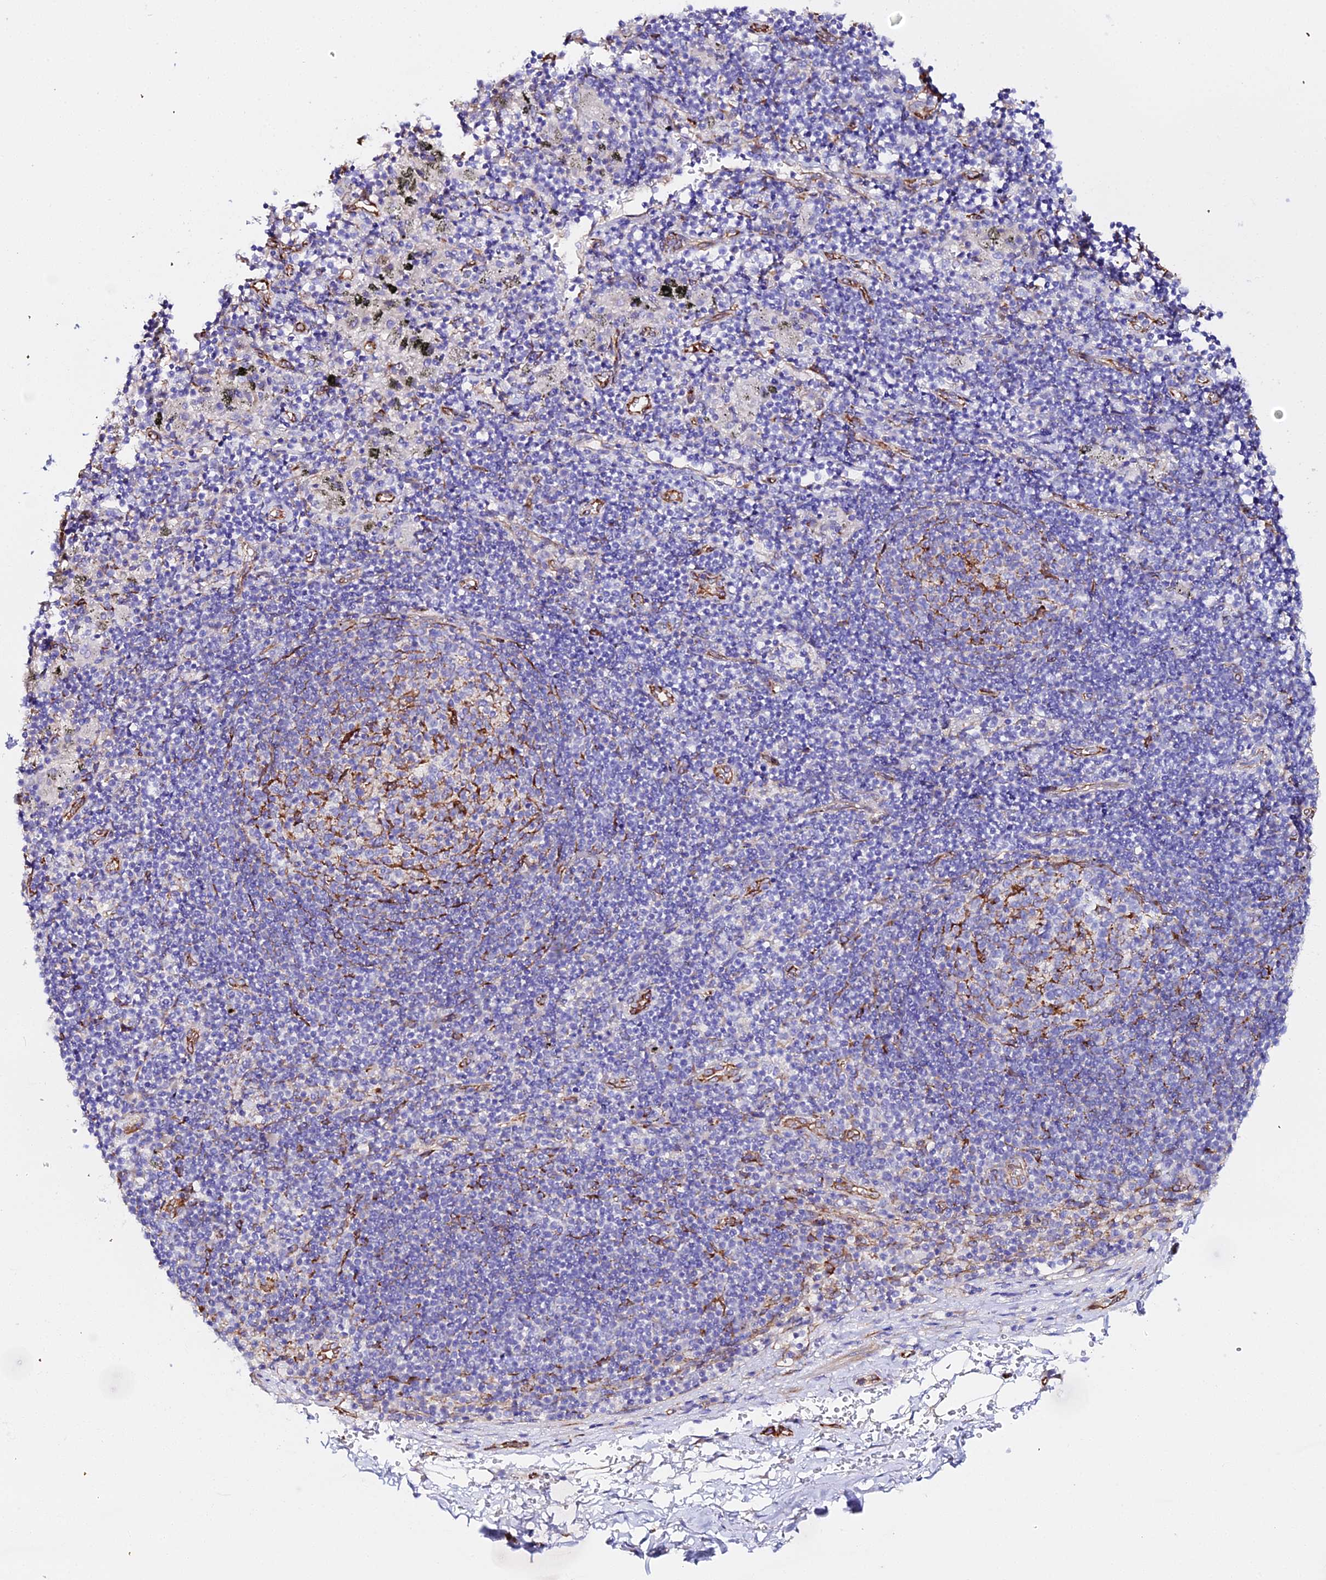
{"staining": {"intensity": "weak", "quantity": ">75%", "location": "cytoplasmic/membranous"}, "tissue": "adipose tissue", "cell_type": "Adipocytes", "image_type": "normal", "snomed": [{"axis": "morphology", "description": "Normal tissue, NOS"}, {"axis": "topography", "description": "Lymph node"}, {"axis": "topography", "description": "Cartilage tissue"}, {"axis": "topography", "description": "Bronchus"}], "caption": "Benign adipose tissue reveals weak cytoplasmic/membranous expression in approximately >75% of adipocytes, visualized by immunohistochemistry. Nuclei are stained in blue.", "gene": "CFAP45", "patient": {"sex": "male", "age": 63}}